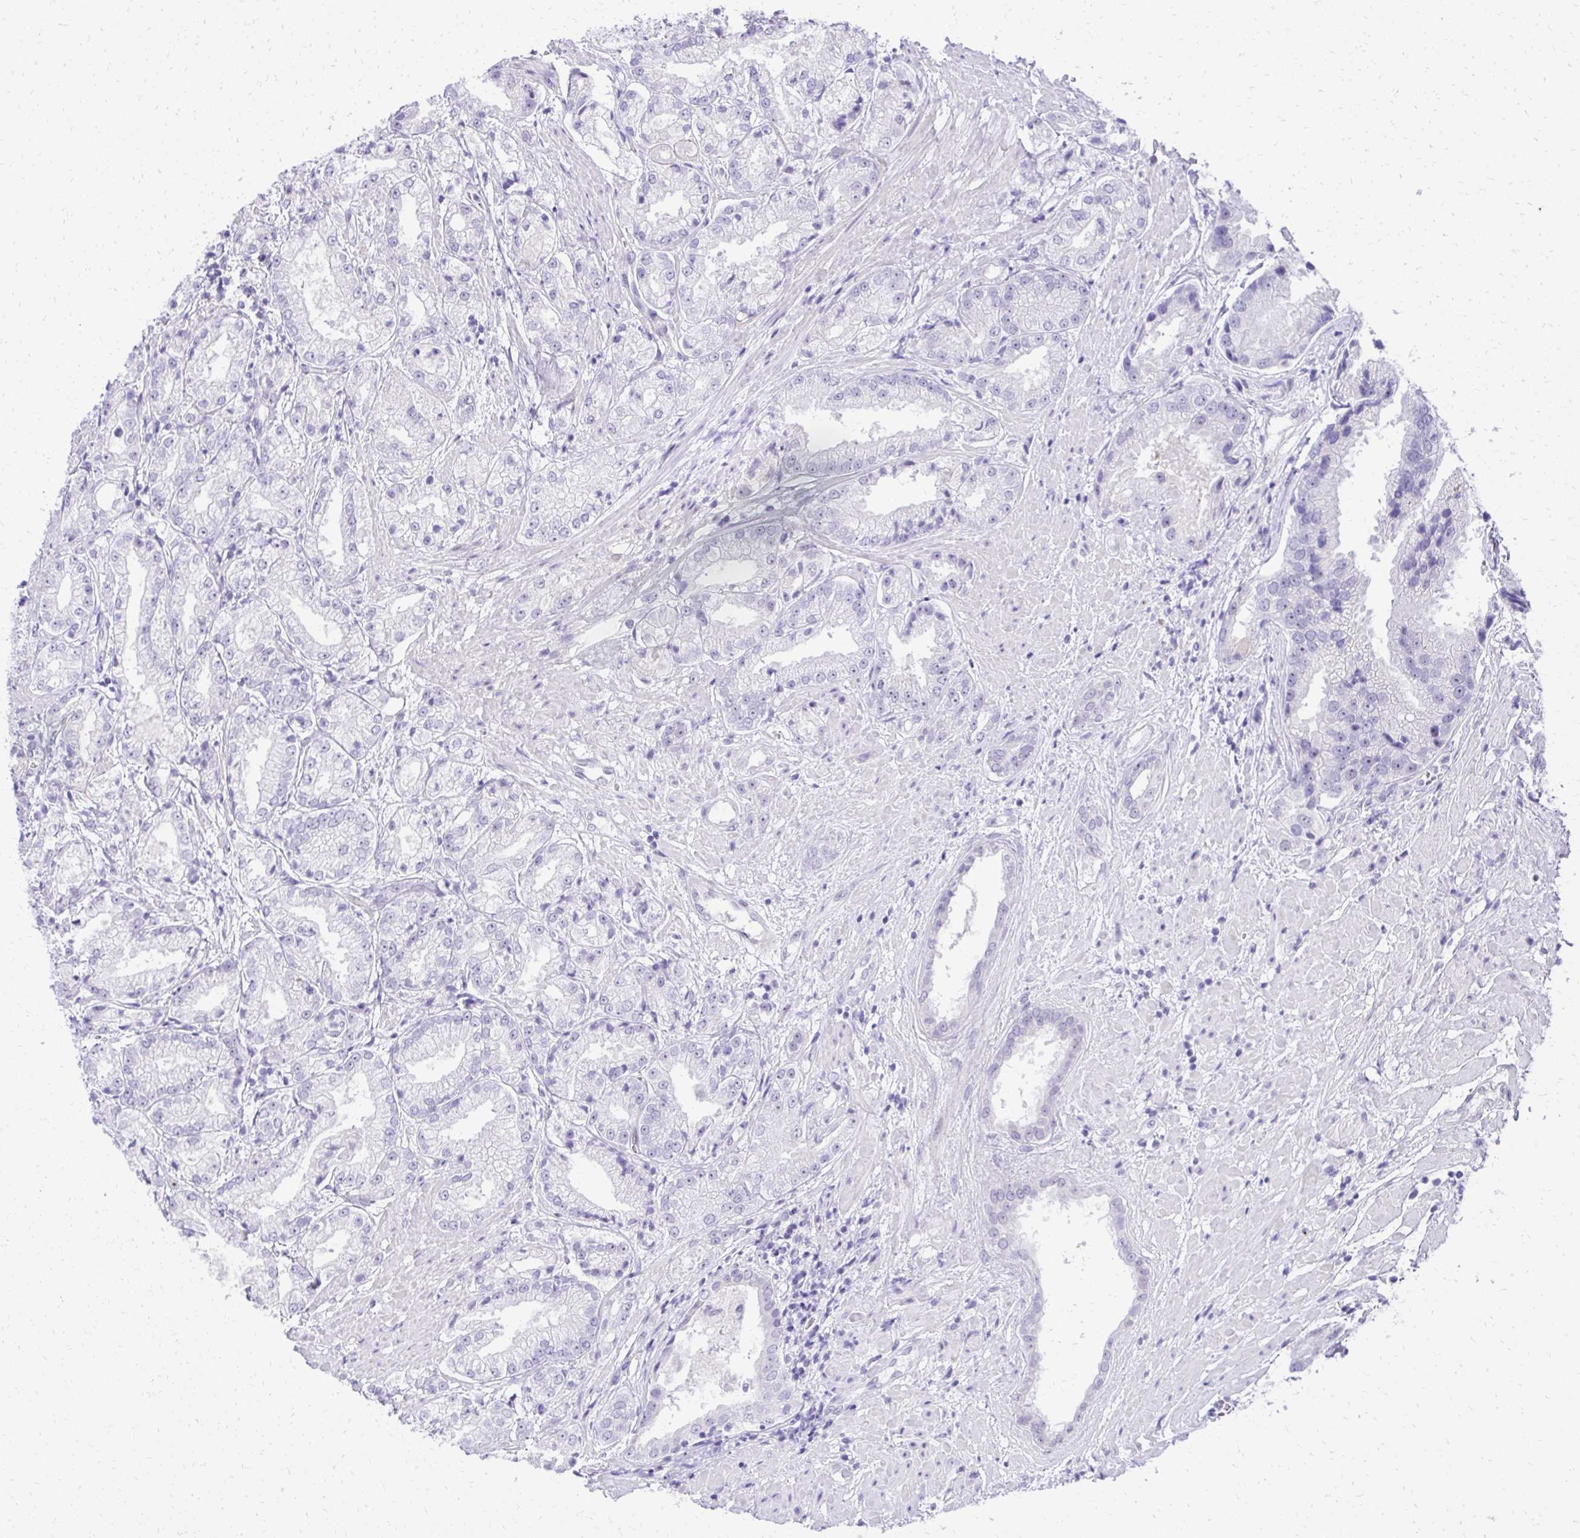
{"staining": {"intensity": "negative", "quantity": "none", "location": "none"}, "tissue": "prostate cancer", "cell_type": "Tumor cells", "image_type": "cancer", "snomed": [{"axis": "morphology", "description": "Adenocarcinoma, High grade"}, {"axis": "topography", "description": "Prostate"}], "caption": "Photomicrograph shows no protein positivity in tumor cells of prostate cancer (adenocarcinoma (high-grade)) tissue.", "gene": "PITPNM3", "patient": {"sex": "male", "age": 61}}